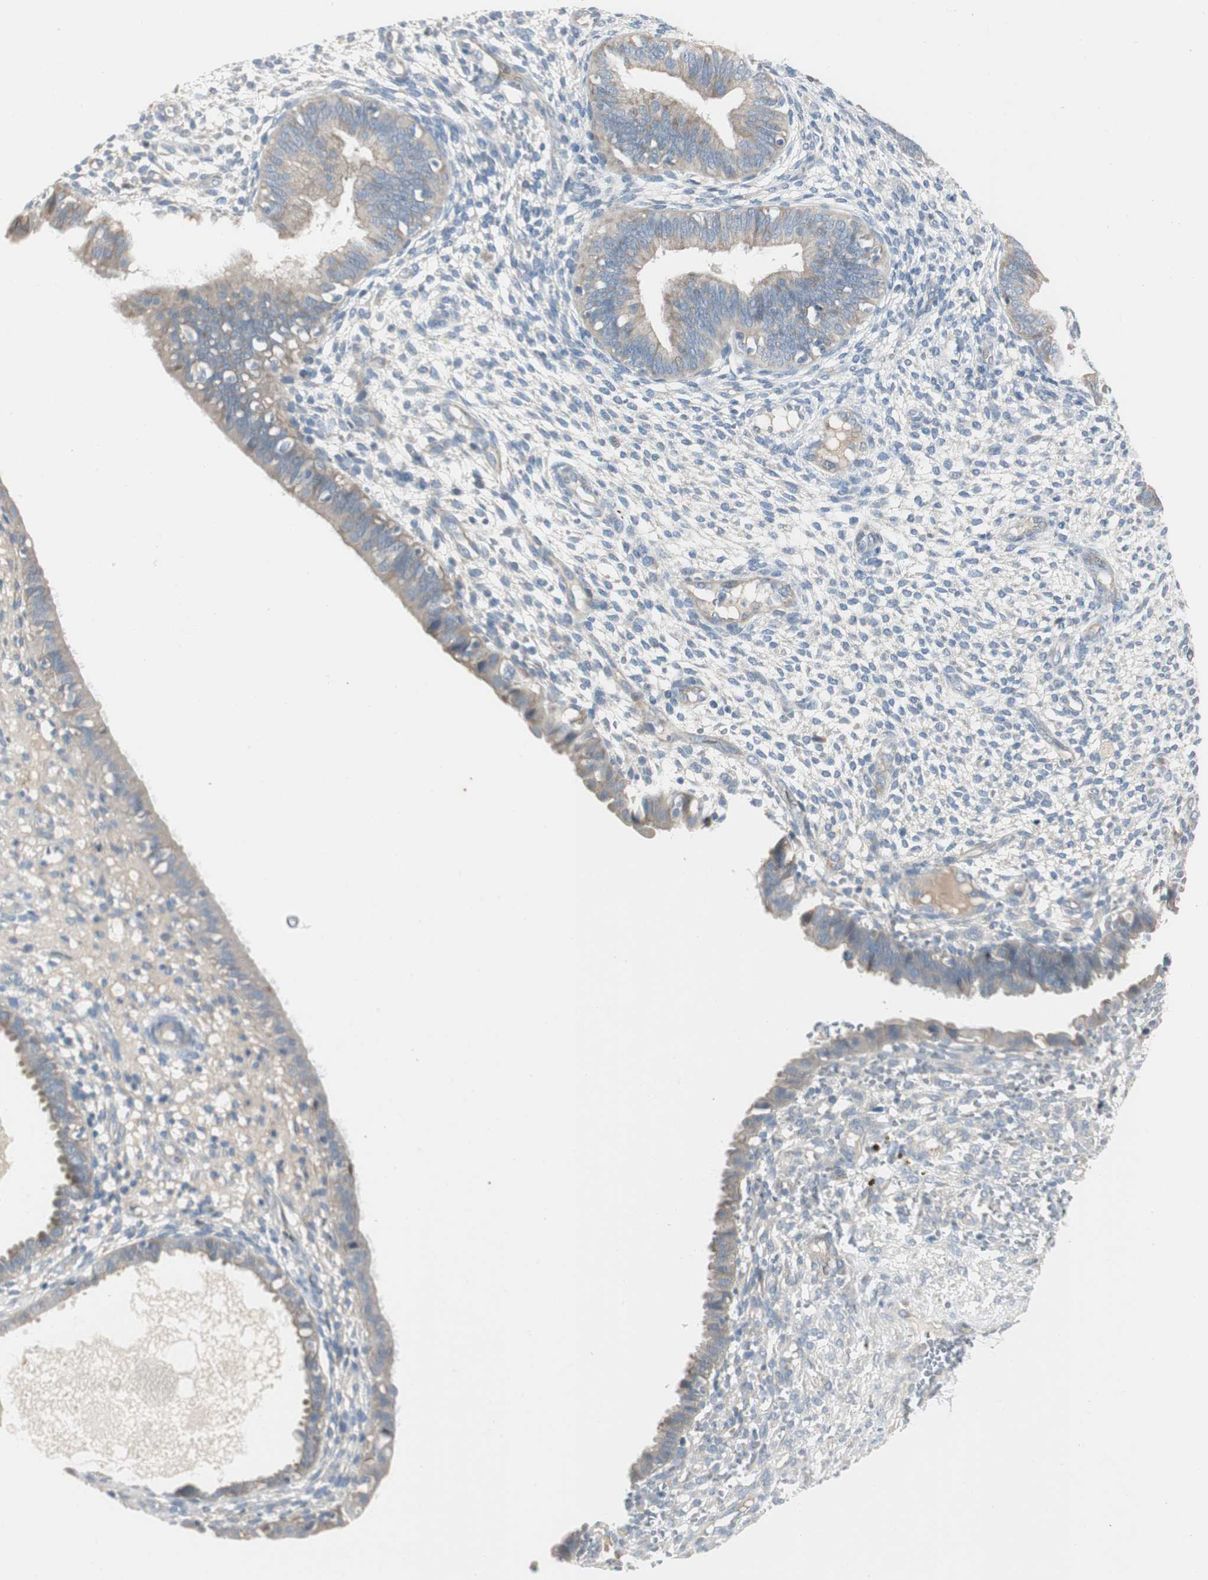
{"staining": {"intensity": "negative", "quantity": "none", "location": "none"}, "tissue": "endometrium", "cell_type": "Cells in endometrial stroma", "image_type": "normal", "snomed": [{"axis": "morphology", "description": "Normal tissue, NOS"}, {"axis": "topography", "description": "Endometrium"}], "caption": "Cells in endometrial stroma are negative for brown protein staining in unremarkable endometrium. The staining is performed using DAB (3,3'-diaminobenzidine) brown chromogen with nuclei counter-stained in using hematoxylin.", "gene": "SPINK4", "patient": {"sex": "female", "age": 61}}